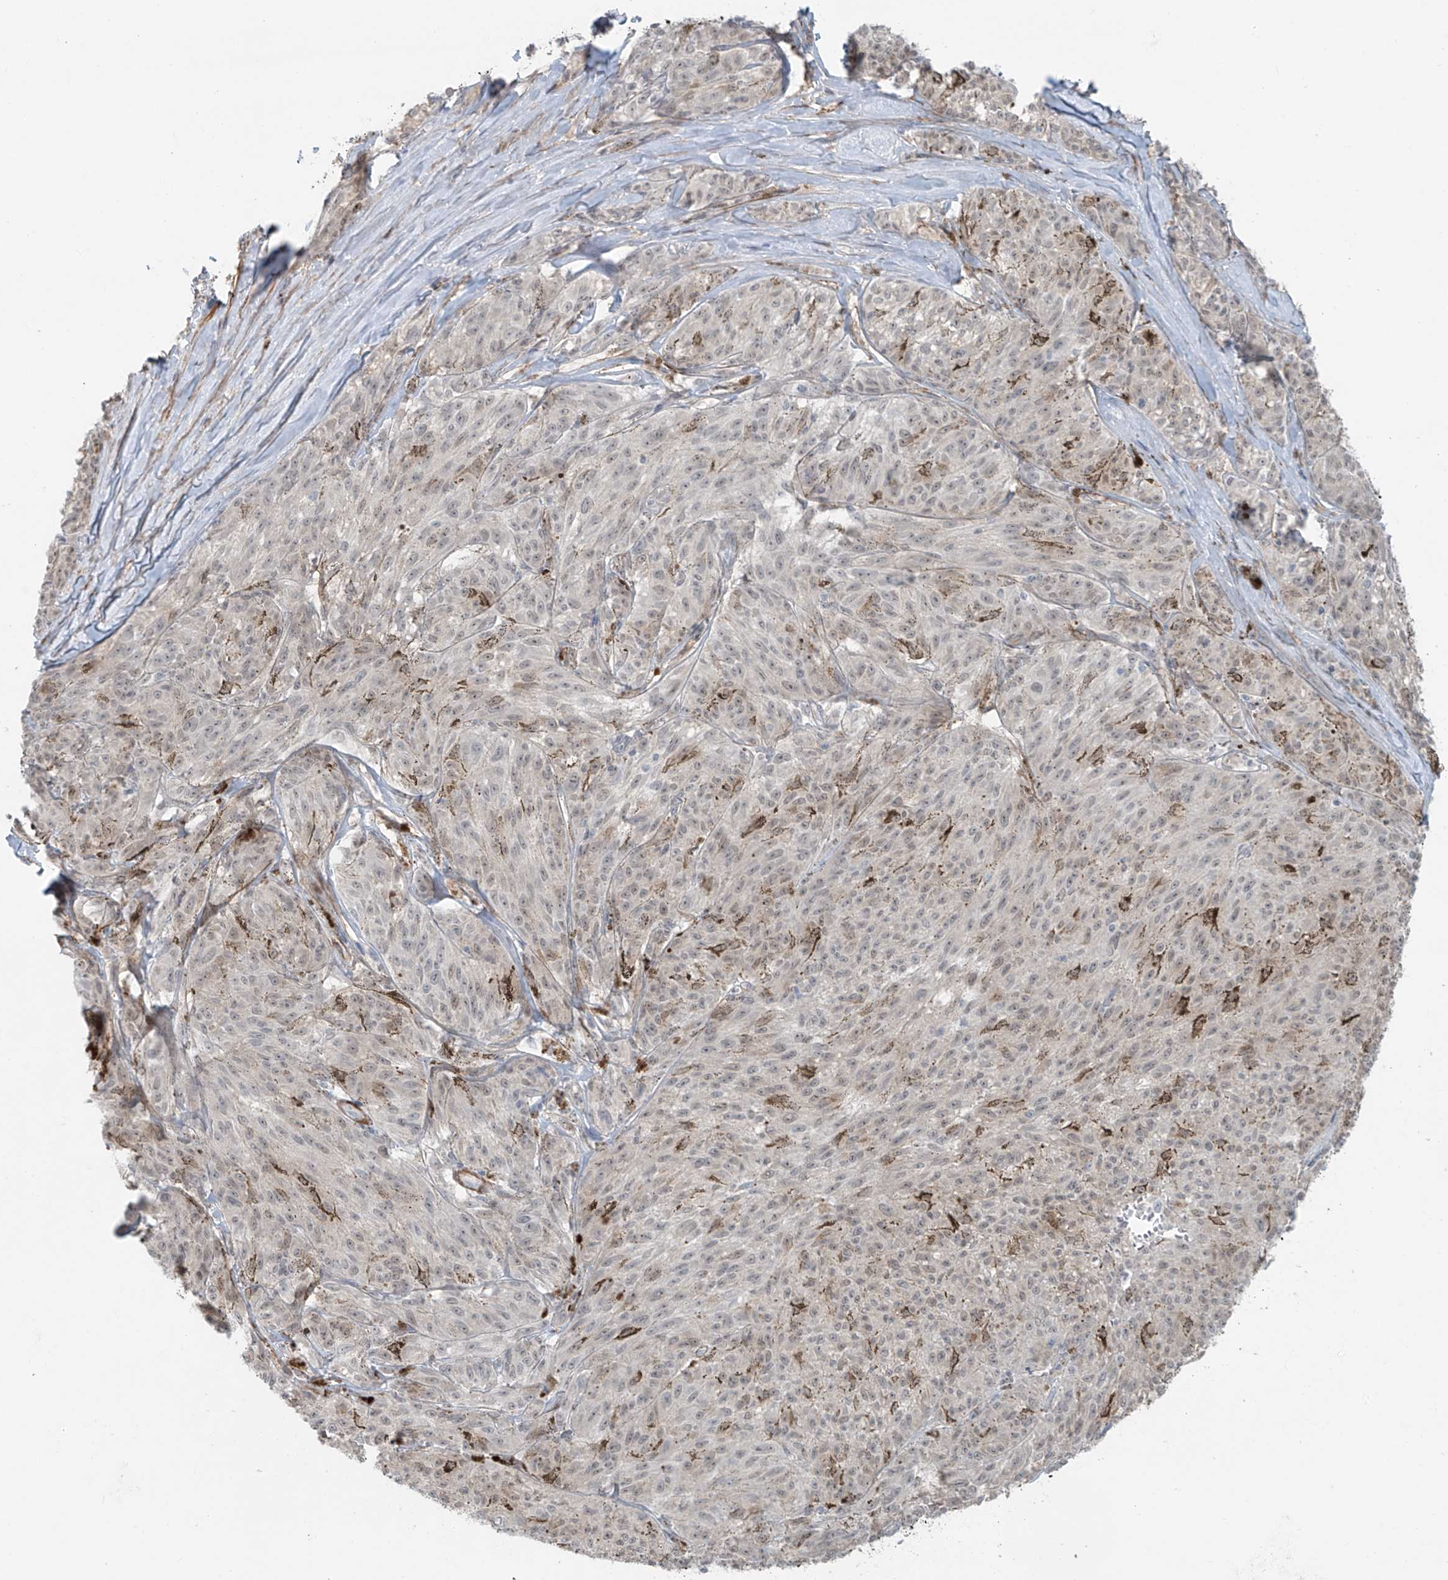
{"staining": {"intensity": "negative", "quantity": "none", "location": "none"}, "tissue": "melanoma", "cell_type": "Tumor cells", "image_type": "cancer", "snomed": [{"axis": "morphology", "description": "Malignant melanoma, NOS"}, {"axis": "topography", "description": "Skin"}], "caption": "Histopathology image shows no protein expression in tumor cells of melanoma tissue. (DAB (3,3'-diaminobenzidine) immunohistochemistry (IHC), high magnification).", "gene": "RASGEF1A", "patient": {"sex": "female", "age": 72}}